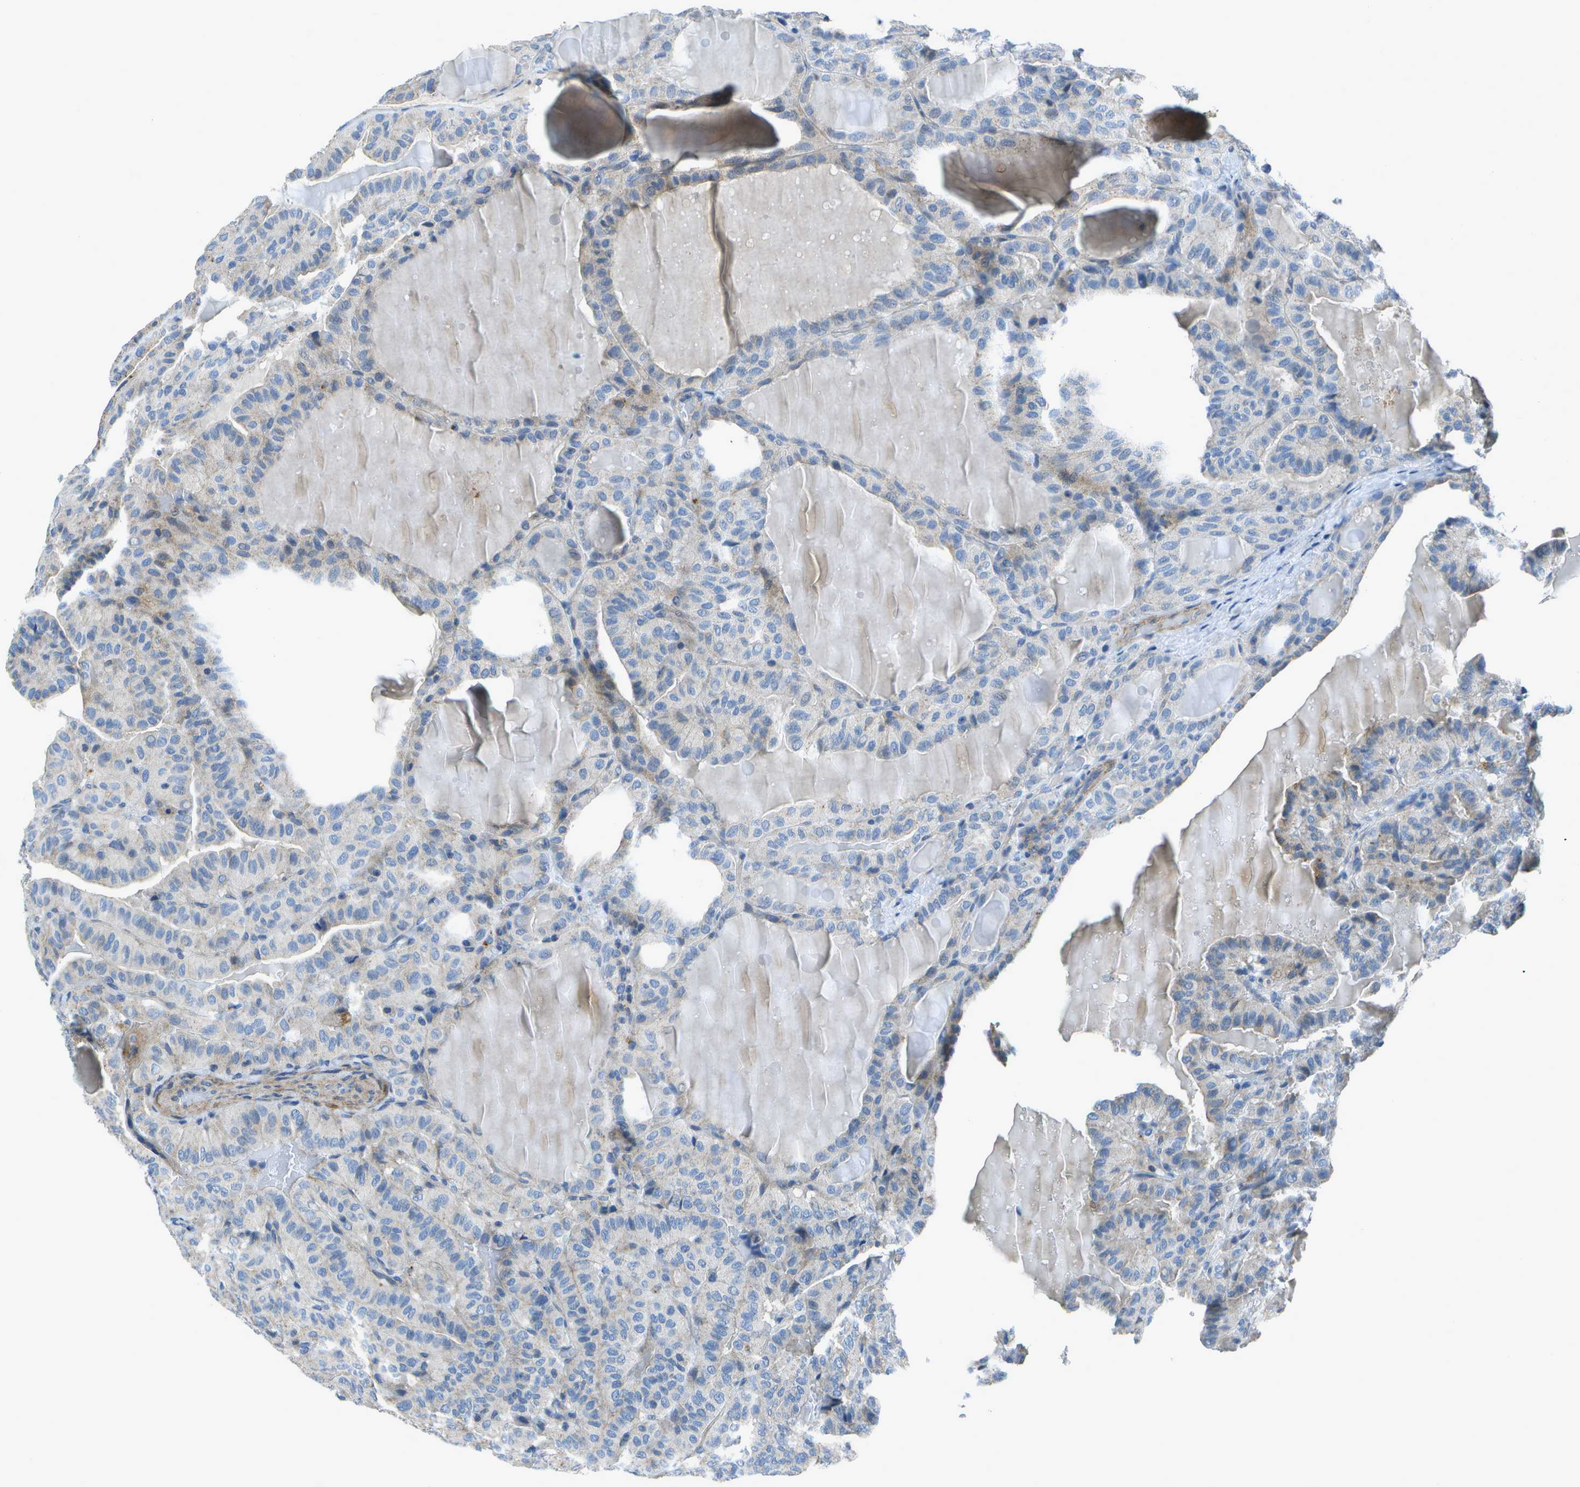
{"staining": {"intensity": "weak", "quantity": "<25%", "location": "cytoplasmic/membranous"}, "tissue": "thyroid cancer", "cell_type": "Tumor cells", "image_type": "cancer", "snomed": [{"axis": "morphology", "description": "Papillary adenocarcinoma, NOS"}, {"axis": "topography", "description": "Thyroid gland"}], "caption": "An image of human thyroid cancer (papillary adenocarcinoma) is negative for staining in tumor cells.", "gene": "DCT", "patient": {"sex": "male", "age": 77}}